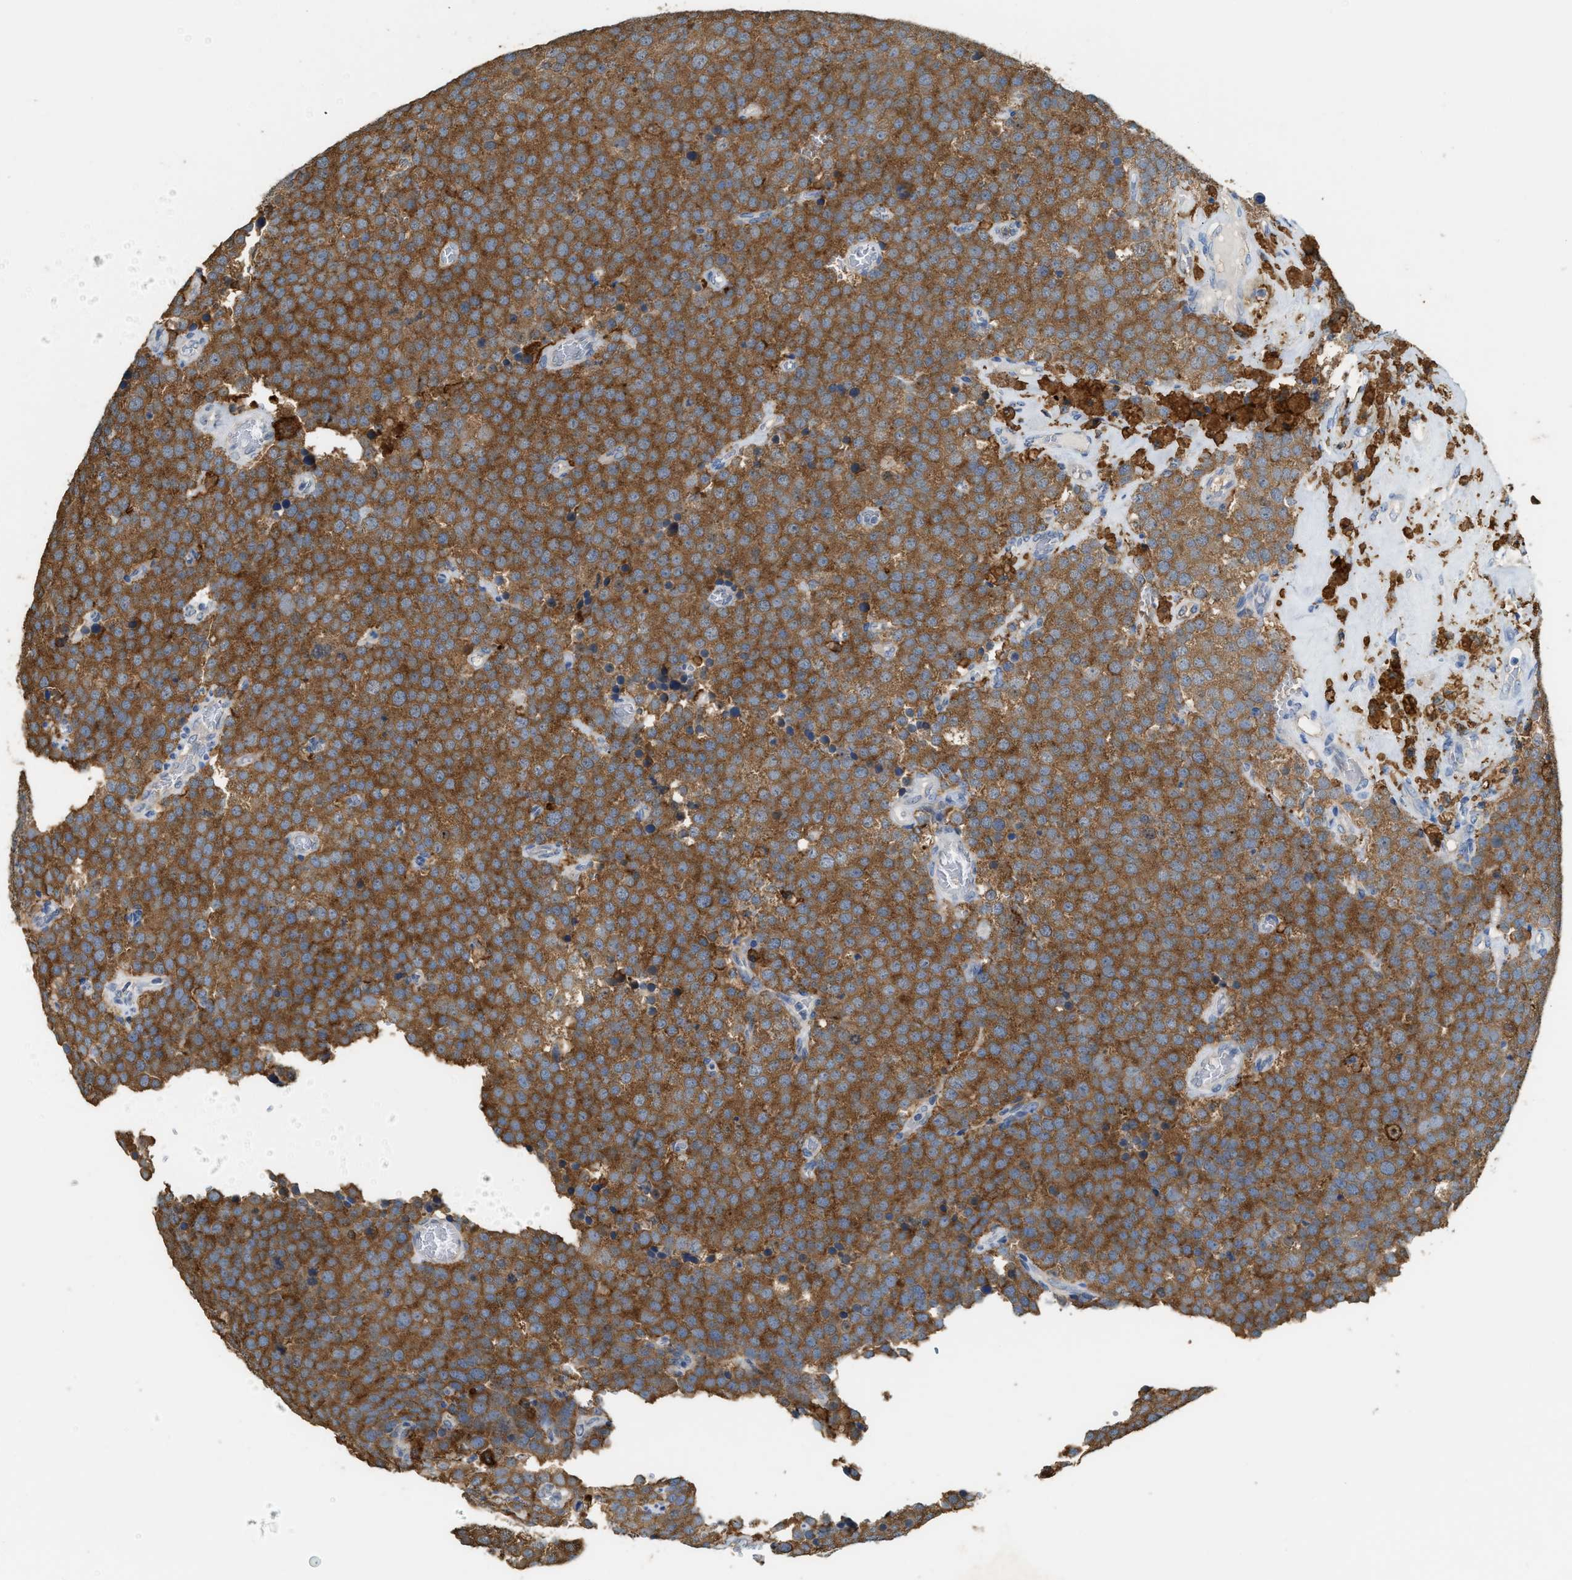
{"staining": {"intensity": "strong", "quantity": ">75%", "location": "cytoplasmic/membranous"}, "tissue": "testis cancer", "cell_type": "Tumor cells", "image_type": "cancer", "snomed": [{"axis": "morphology", "description": "Normal tissue, NOS"}, {"axis": "morphology", "description": "Seminoma, NOS"}, {"axis": "topography", "description": "Testis"}], "caption": "Seminoma (testis) was stained to show a protein in brown. There is high levels of strong cytoplasmic/membranous positivity in about >75% of tumor cells.", "gene": "GCN1", "patient": {"sex": "male", "age": 71}}